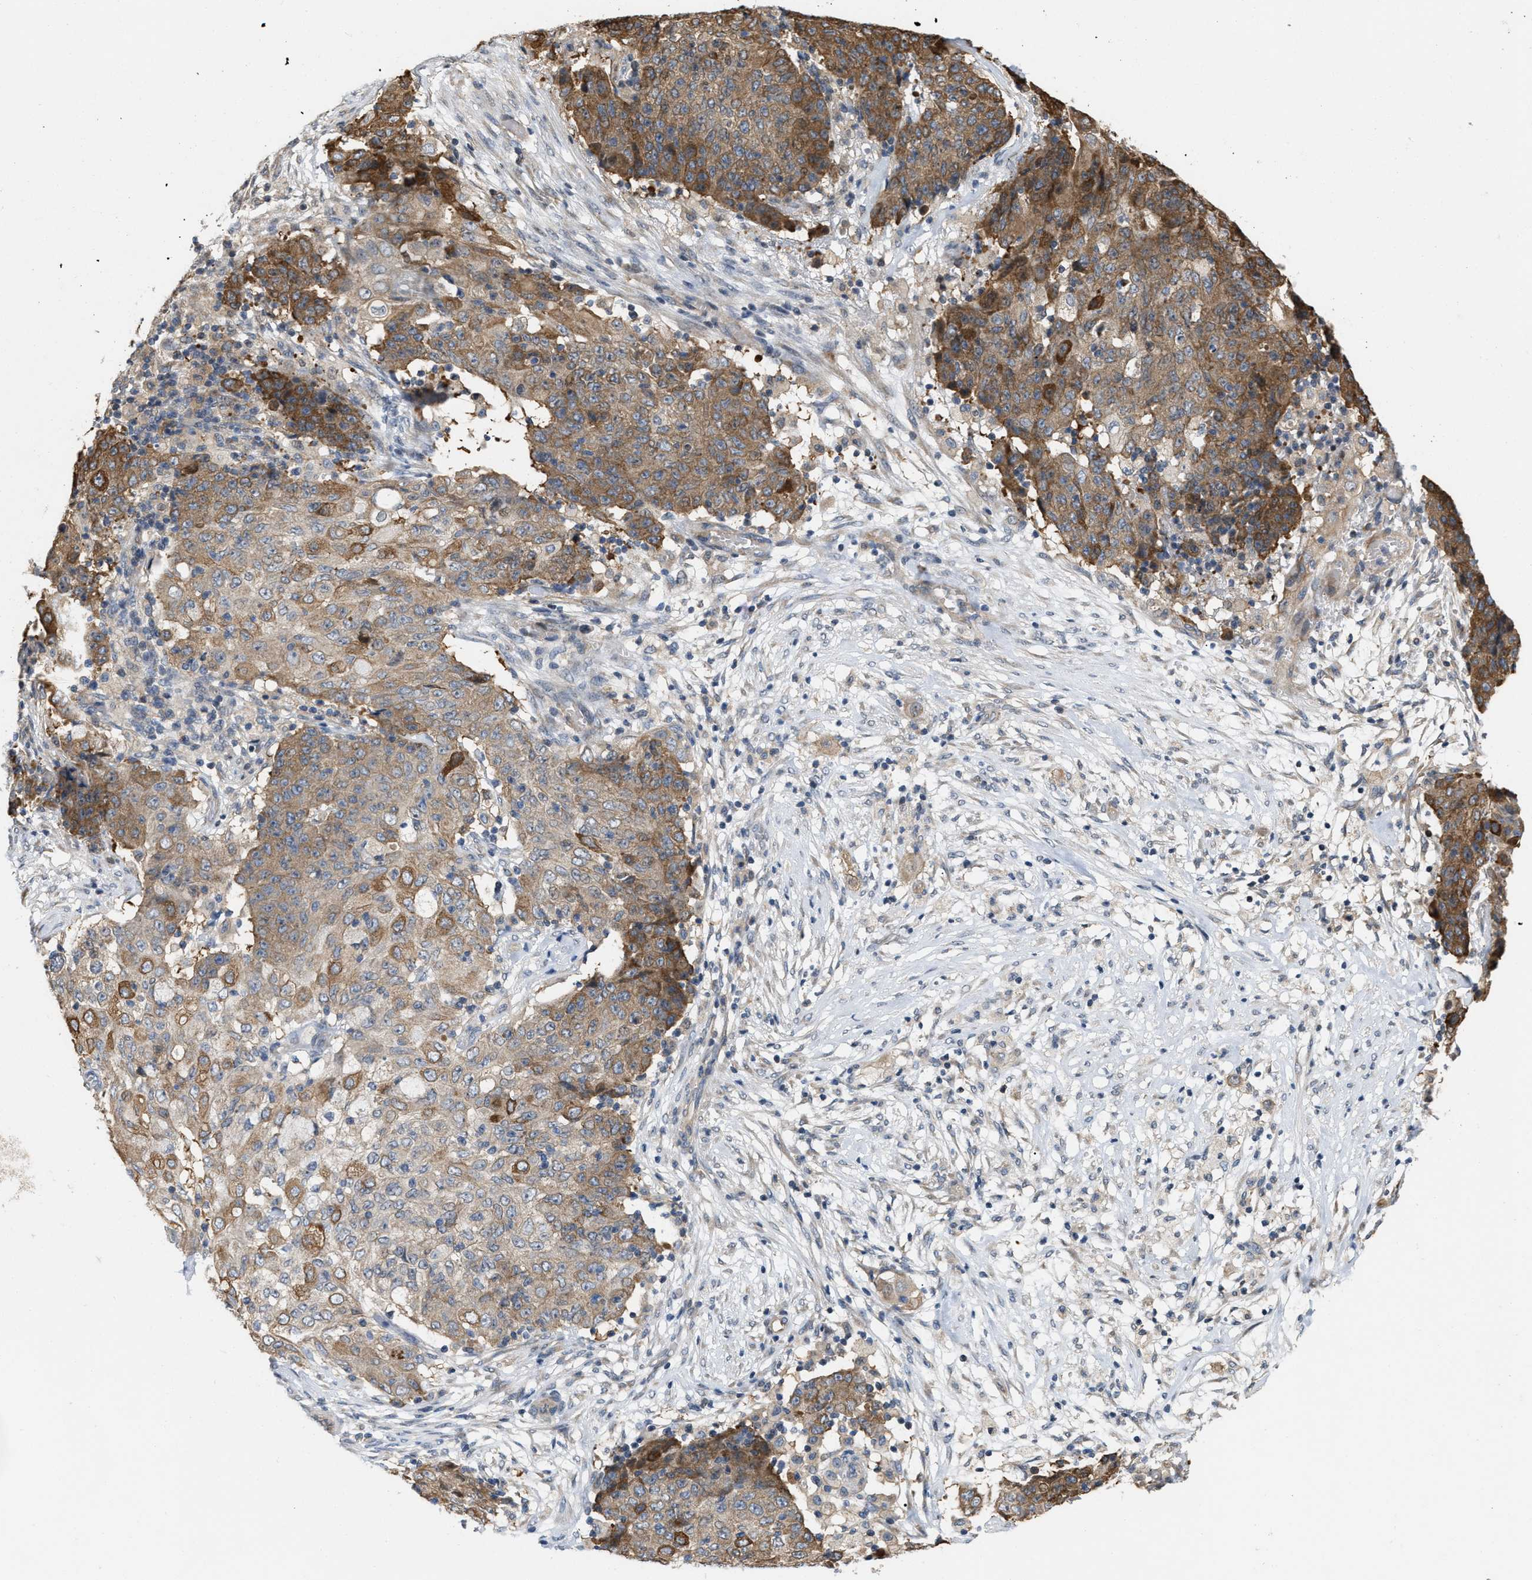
{"staining": {"intensity": "moderate", "quantity": ">75%", "location": "cytoplasmic/membranous"}, "tissue": "ovarian cancer", "cell_type": "Tumor cells", "image_type": "cancer", "snomed": [{"axis": "morphology", "description": "Carcinoma, endometroid"}, {"axis": "topography", "description": "Ovary"}], "caption": "DAB immunohistochemical staining of human endometroid carcinoma (ovarian) exhibits moderate cytoplasmic/membranous protein expression in approximately >75% of tumor cells.", "gene": "CSNK1A1", "patient": {"sex": "female", "age": 42}}